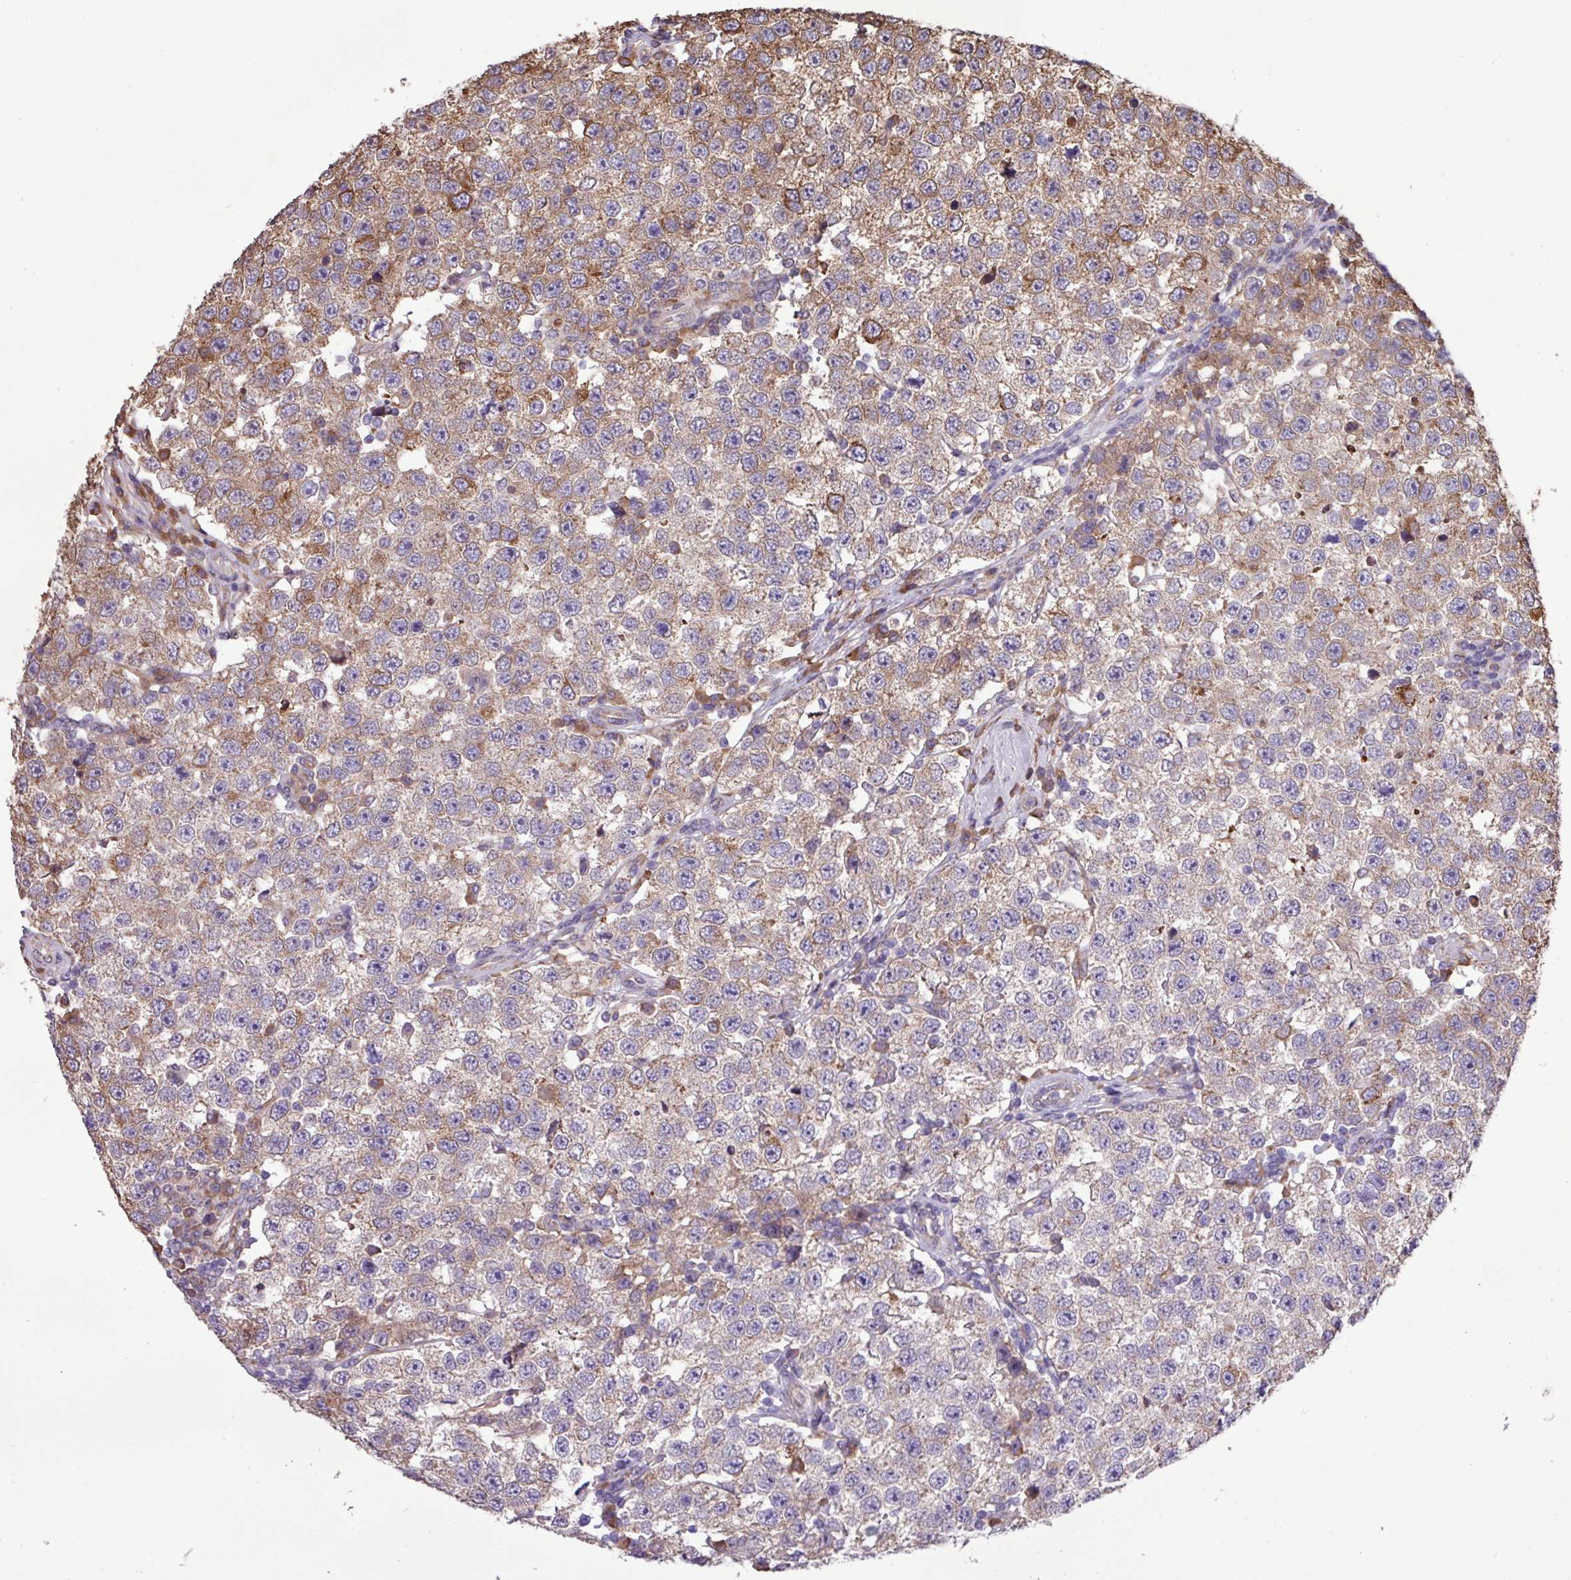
{"staining": {"intensity": "moderate", "quantity": "<25%", "location": "cytoplasmic/membranous"}, "tissue": "testis cancer", "cell_type": "Tumor cells", "image_type": "cancer", "snomed": [{"axis": "morphology", "description": "Seminoma, NOS"}, {"axis": "topography", "description": "Testis"}], "caption": "Immunohistochemical staining of testis seminoma shows low levels of moderate cytoplasmic/membranous protein staining in approximately <25% of tumor cells.", "gene": "MEGF6", "patient": {"sex": "male", "age": 34}}